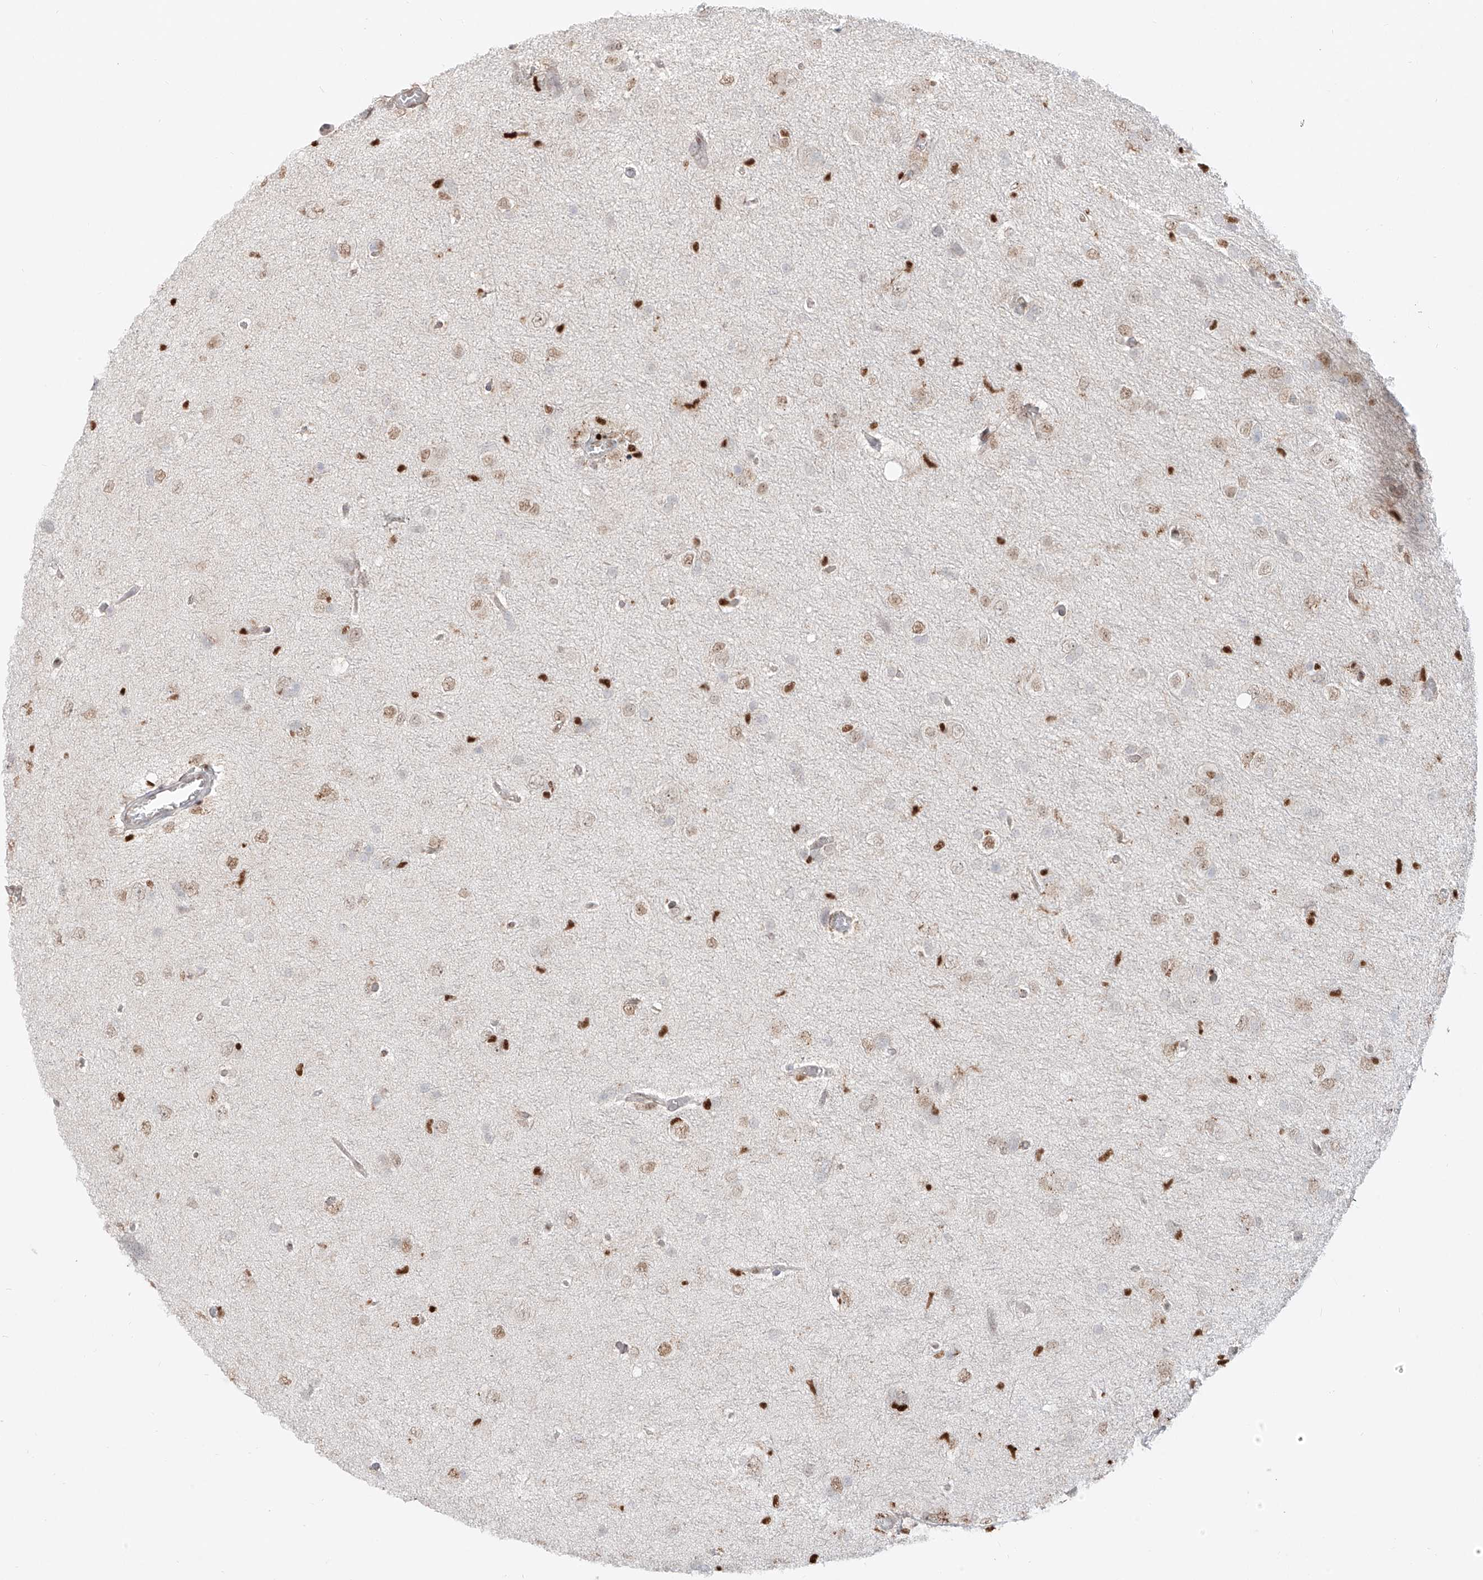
{"staining": {"intensity": "weak", "quantity": "25%-75%", "location": "nuclear"}, "tissue": "glioma", "cell_type": "Tumor cells", "image_type": "cancer", "snomed": [{"axis": "morphology", "description": "Glioma, malignant, High grade"}, {"axis": "topography", "description": "Brain"}], "caption": "IHC (DAB (3,3'-diaminobenzidine)) staining of human glioma displays weak nuclear protein expression in about 25%-75% of tumor cells.", "gene": "DZIP1L", "patient": {"sex": "female", "age": 59}}